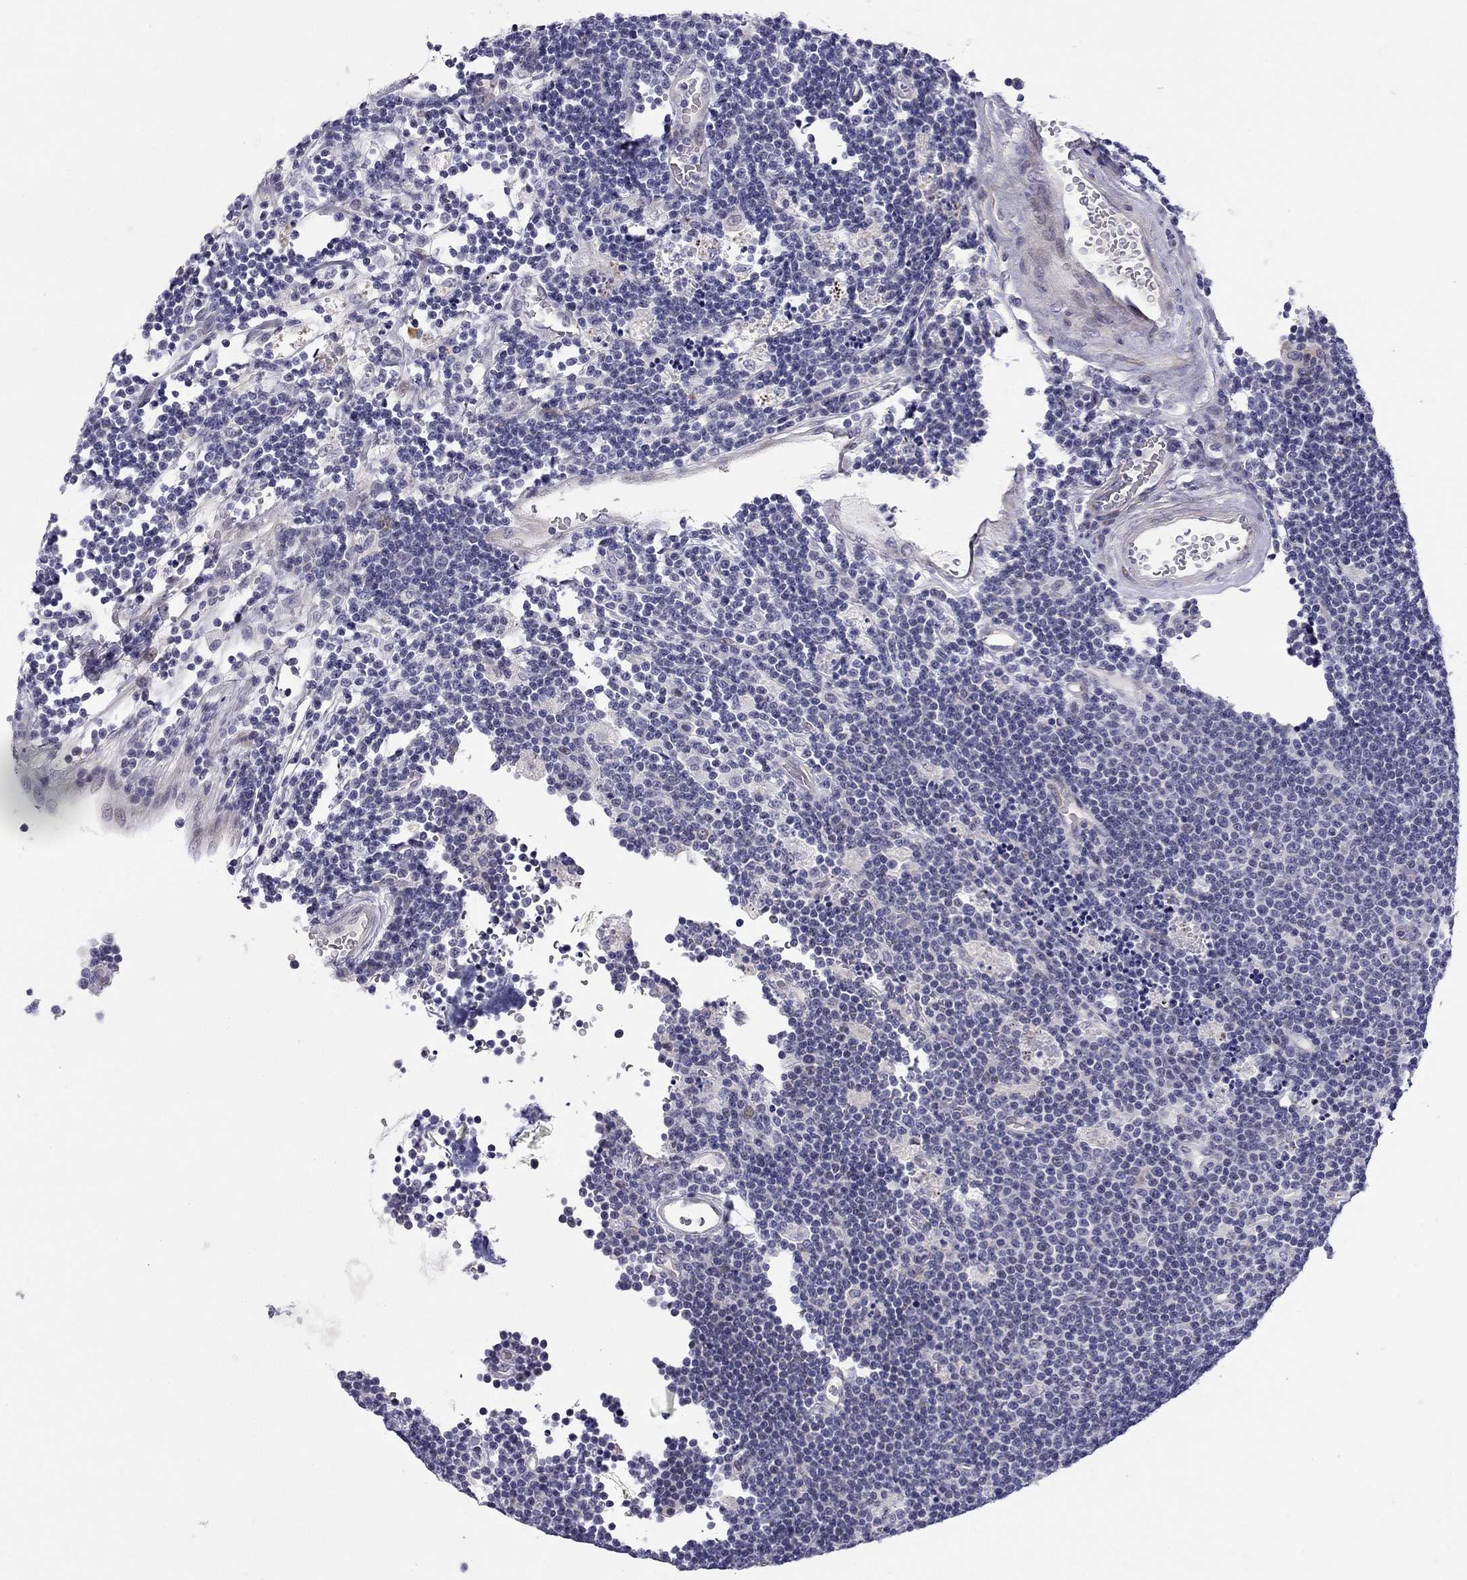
{"staining": {"intensity": "negative", "quantity": "none", "location": "none"}, "tissue": "lymphoma", "cell_type": "Tumor cells", "image_type": "cancer", "snomed": [{"axis": "morphology", "description": "Malignant lymphoma, non-Hodgkin's type, Low grade"}, {"axis": "topography", "description": "Brain"}], "caption": "A histopathology image of lymphoma stained for a protein demonstrates no brown staining in tumor cells.", "gene": "C8orf88", "patient": {"sex": "female", "age": 66}}